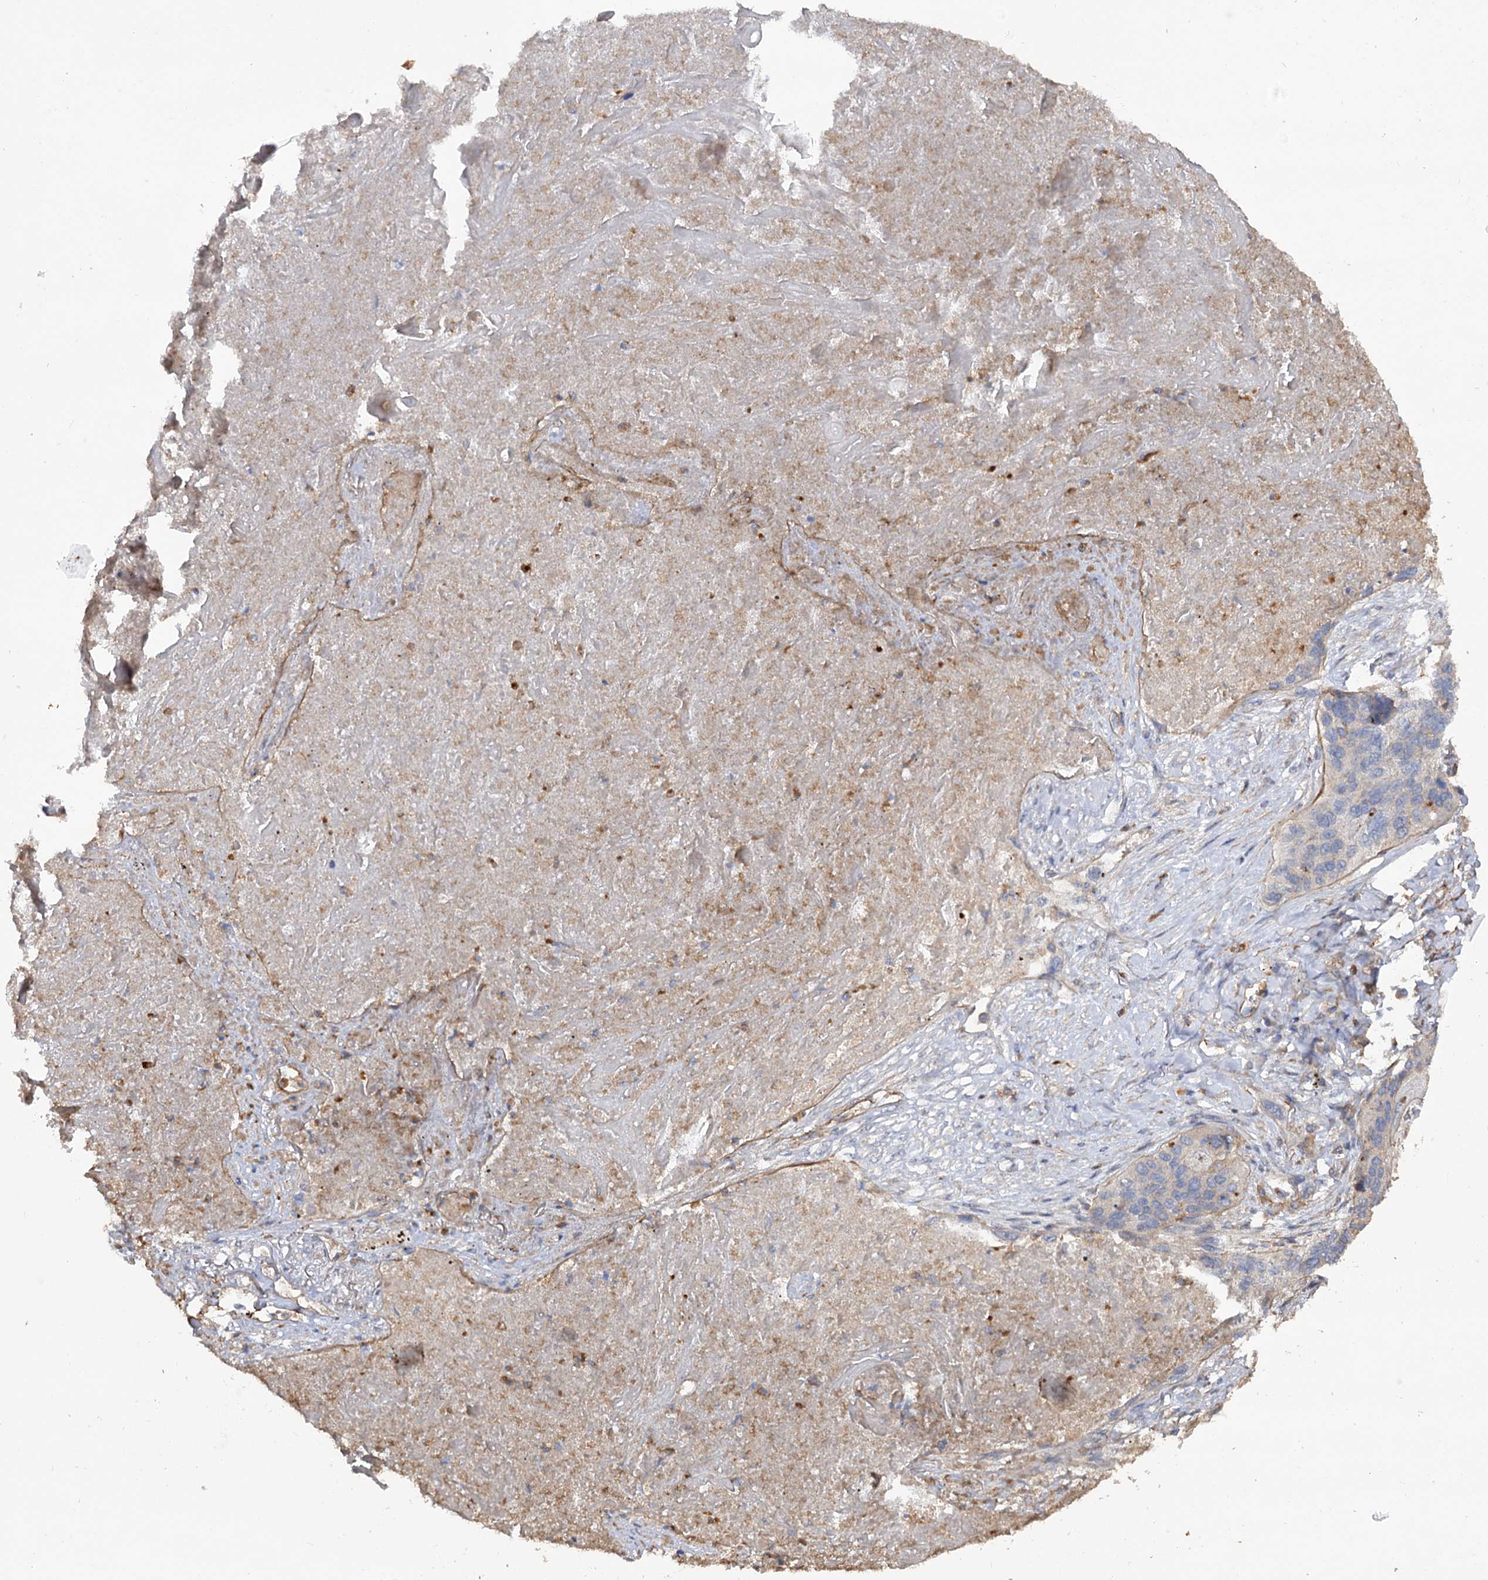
{"staining": {"intensity": "negative", "quantity": "none", "location": "none"}, "tissue": "lung cancer", "cell_type": "Tumor cells", "image_type": "cancer", "snomed": [{"axis": "morphology", "description": "Squamous cell carcinoma, NOS"}, {"axis": "topography", "description": "Lung"}], "caption": "The immunohistochemistry histopathology image has no significant positivity in tumor cells of lung cancer tissue.", "gene": "CSAD", "patient": {"sex": "female", "age": 63}}